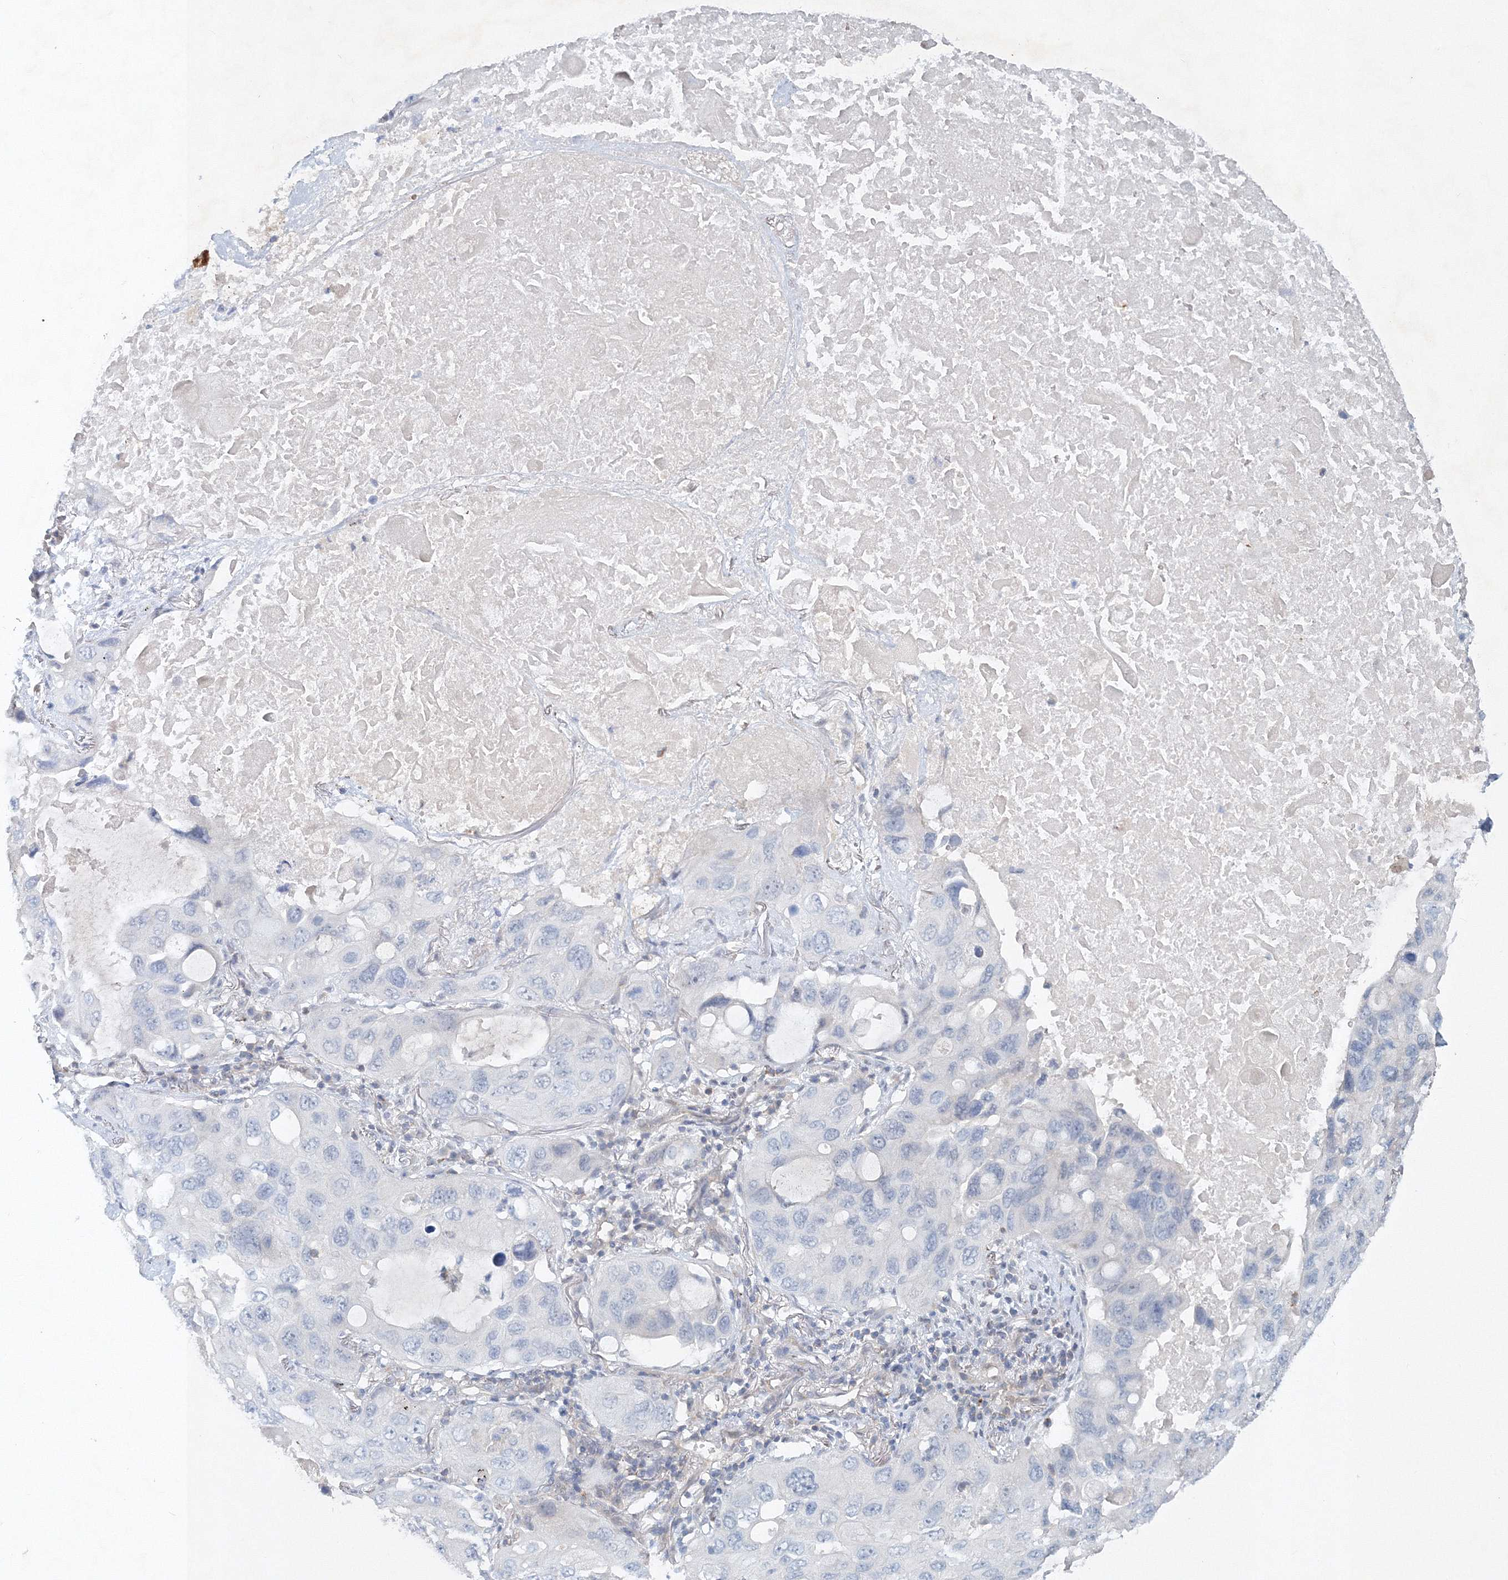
{"staining": {"intensity": "negative", "quantity": "none", "location": "none"}, "tissue": "lung cancer", "cell_type": "Tumor cells", "image_type": "cancer", "snomed": [{"axis": "morphology", "description": "Squamous cell carcinoma, NOS"}, {"axis": "topography", "description": "Lung"}], "caption": "This micrograph is of lung cancer stained with IHC to label a protein in brown with the nuclei are counter-stained blue. There is no positivity in tumor cells.", "gene": "SH3BP5", "patient": {"sex": "female", "age": 73}}